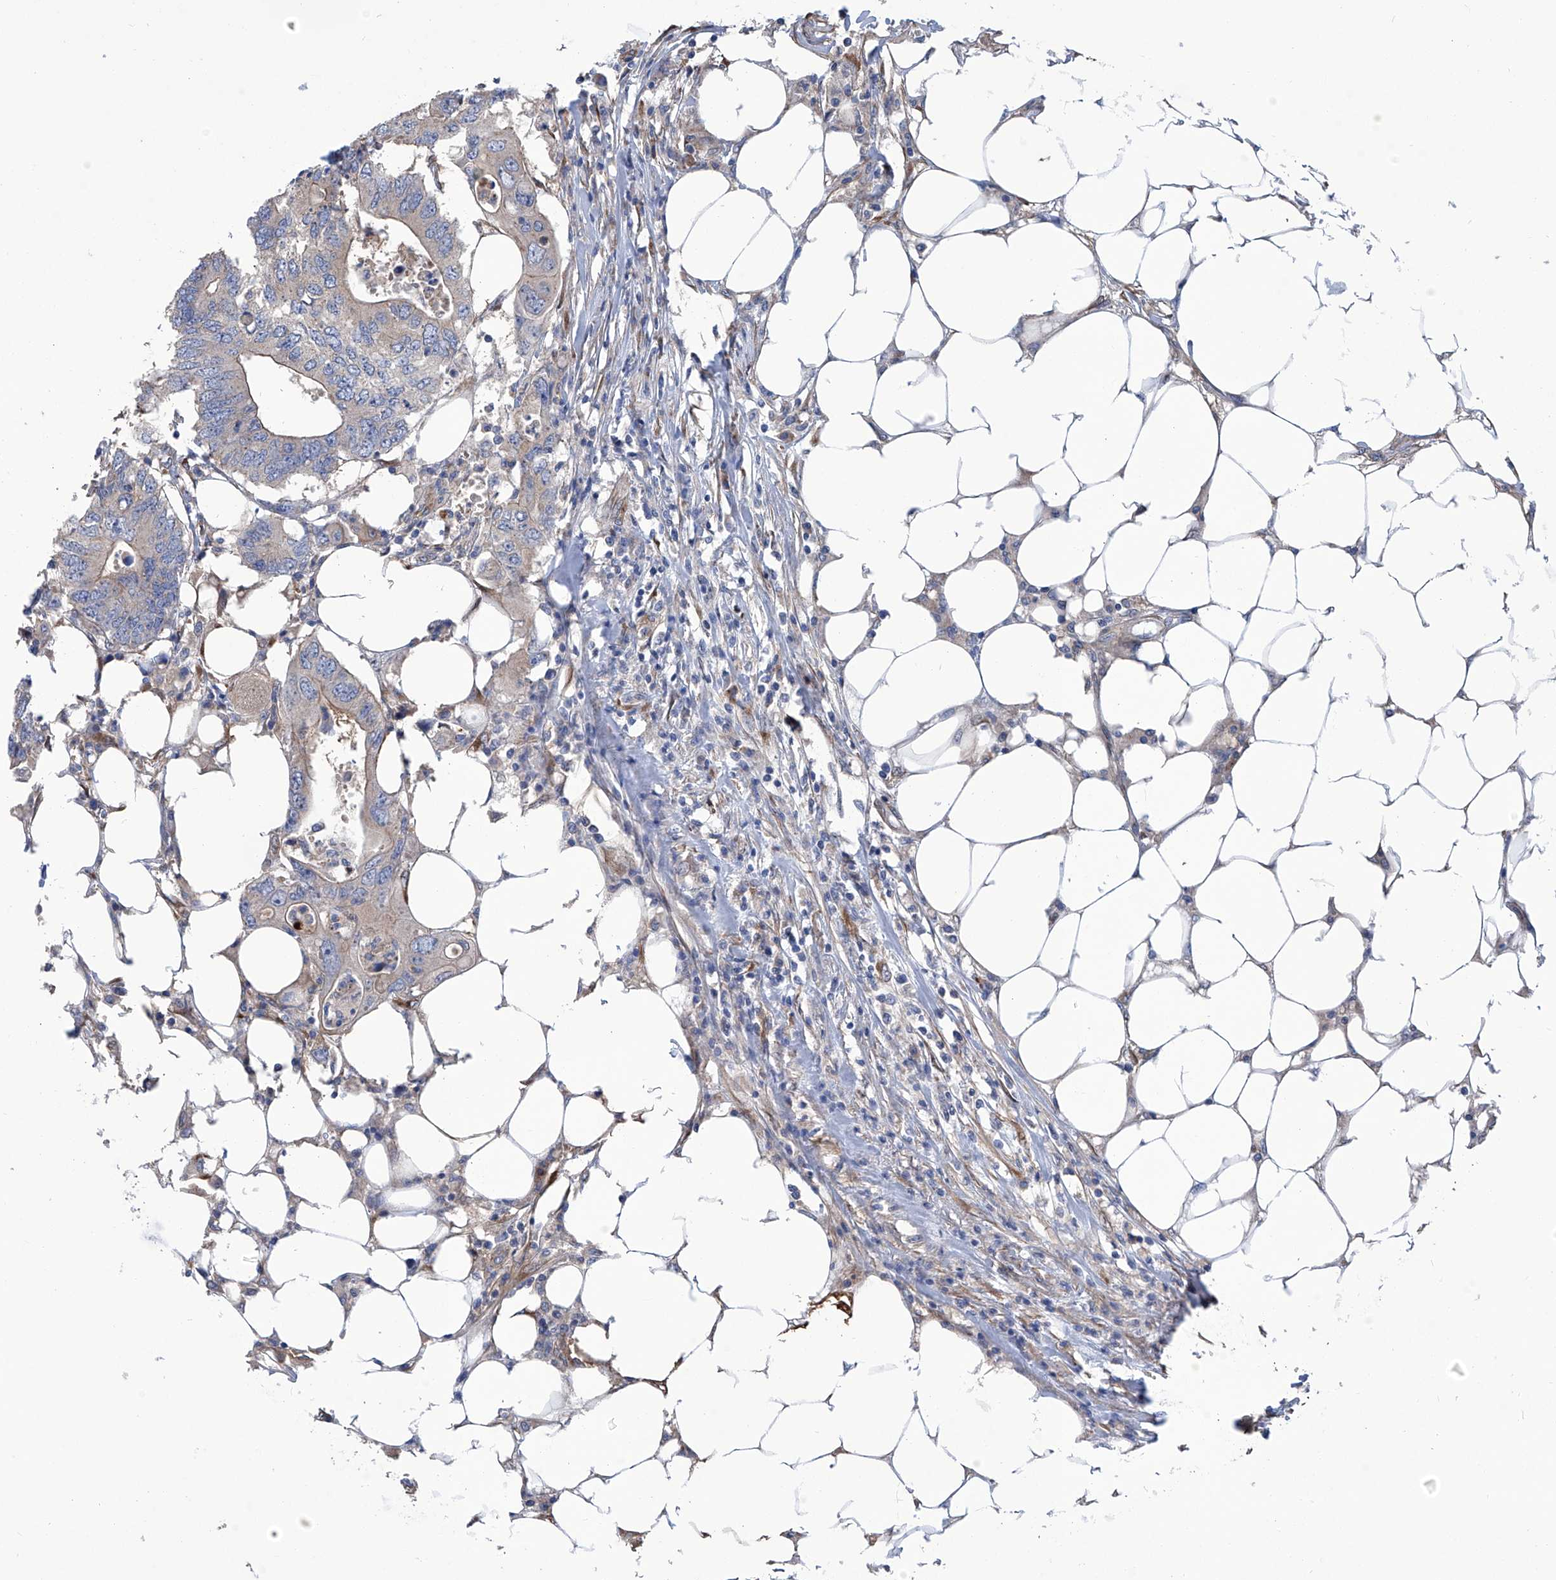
{"staining": {"intensity": "negative", "quantity": "none", "location": "none"}, "tissue": "colorectal cancer", "cell_type": "Tumor cells", "image_type": "cancer", "snomed": [{"axis": "morphology", "description": "Adenocarcinoma, NOS"}, {"axis": "topography", "description": "Colon"}], "caption": "There is no significant positivity in tumor cells of adenocarcinoma (colorectal).", "gene": "SMS", "patient": {"sex": "male", "age": 71}}